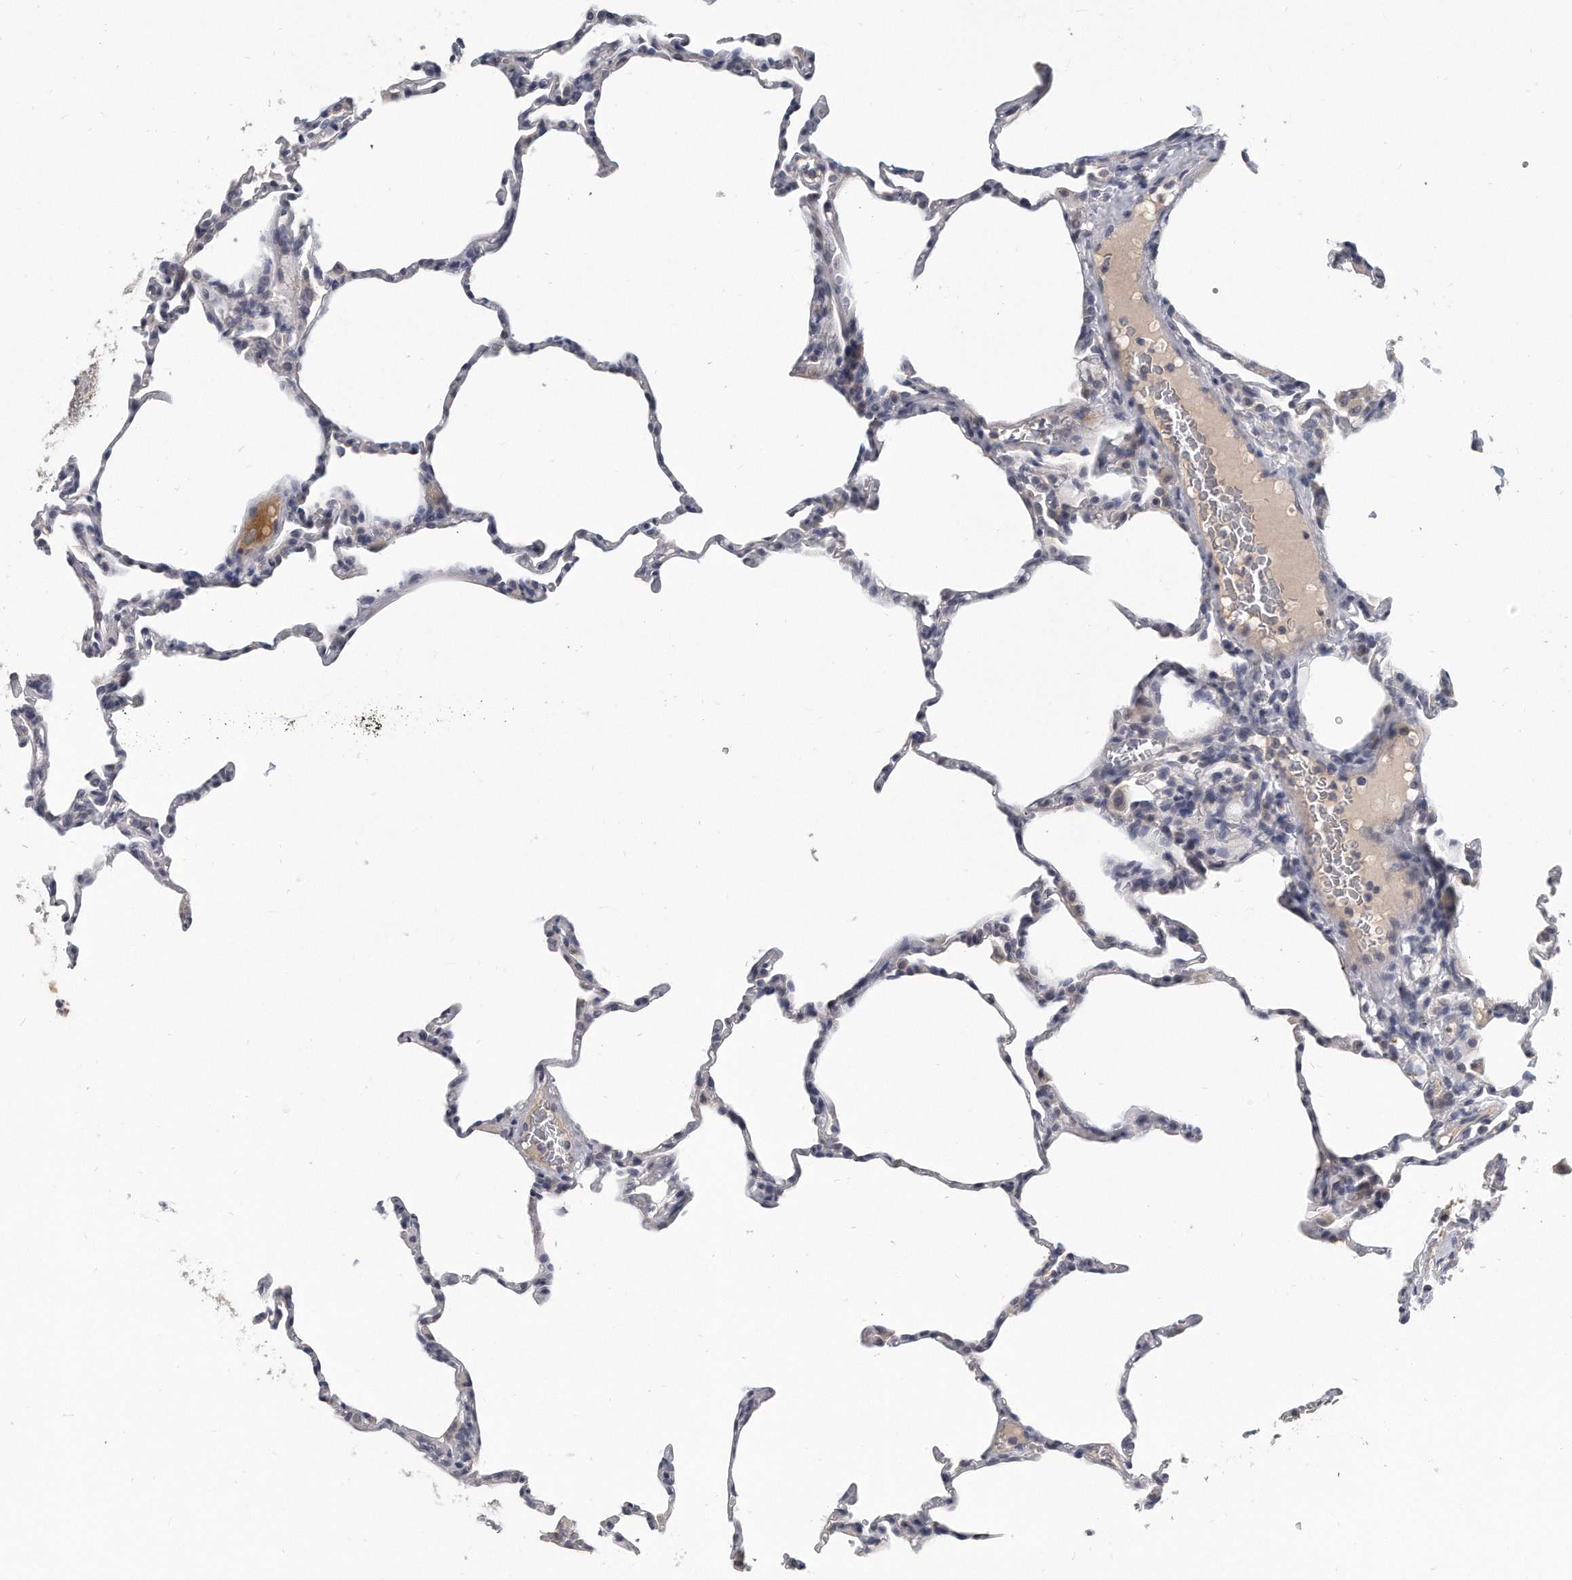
{"staining": {"intensity": "negative", "quantity": "none", "location": "none"}, "tissue": "lung", "cell_type": "Alveolar cells", "image_type": "normal", "snomed": [{"axis": "morphology", "description": "Normal tissue, NOS"}, {"axis": "topography", "description": "Lung"}], "caption": "Immunohistochemistry (IHC) image of normal lung stained for a protein (brown), which reveals no positivity in alveolar cells.", "gene": "KLHL7", "patient": {"sex": "male", "age": 20}}